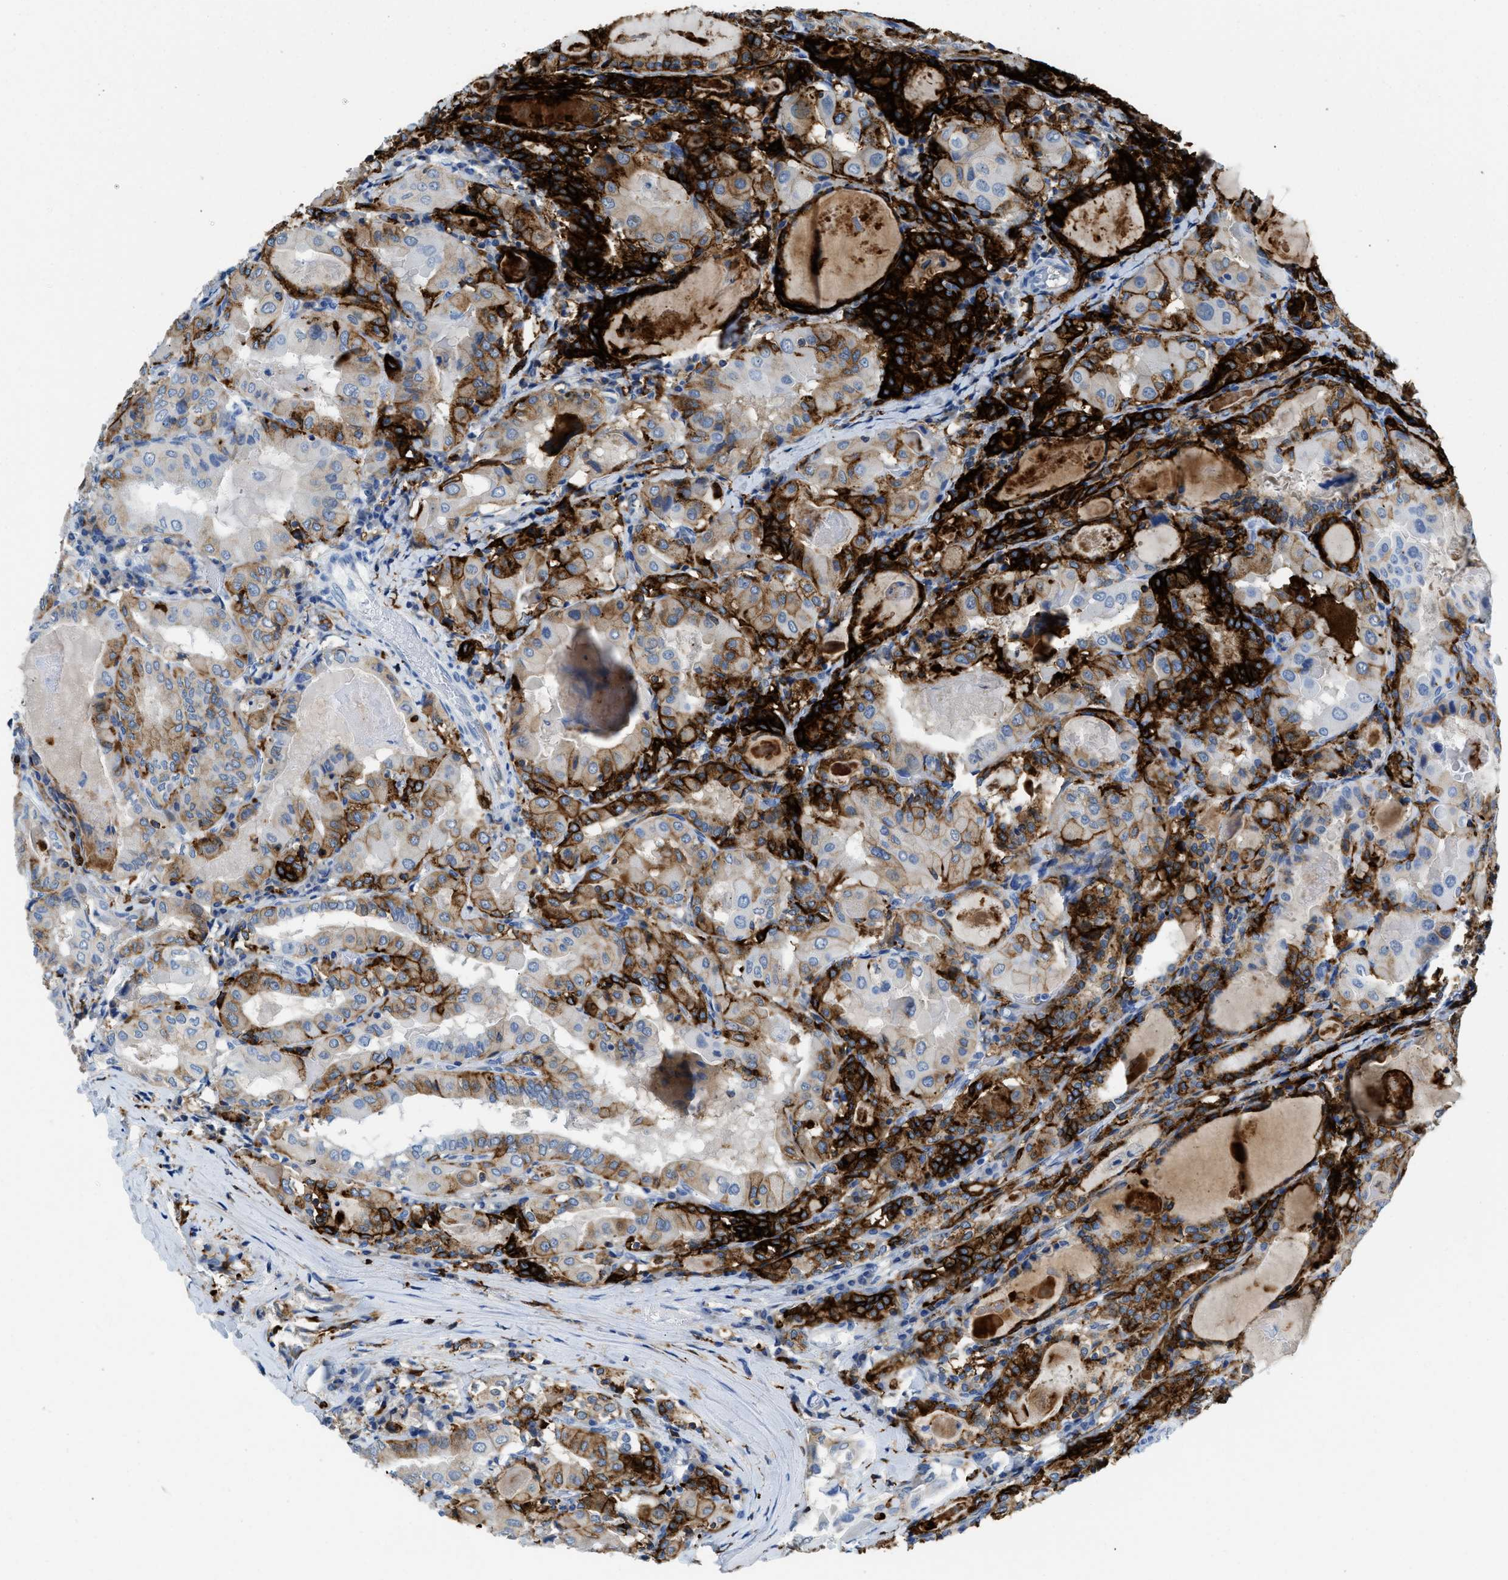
{"staining": {"intensity": "strong", "quantity": "25%-75%", "location": "cytoplasmic/membranous"}, "tissue": "thyroid cancer", "cell_type": "Tumor cells", "image_type": "cancer", "snomed": [{"axis": "morphology", "description": "Papillary adenocarcinoma, NOS"}, {"axis": "topography", "description": "Thyroid gland"}], "caption": "High-magnification brightfield microscopy of papillary adenocarcinoma (thyroid) stained with DAB (brown) and counterstained with hematoxylin (blue). tumor cells exhibit strong cytoplasmic/membranous positivity is identified in approximately25%-75% of cells. The staining is performed using DAB (3,3'-diaminobenzidine) brown chromogen to label protein expression. The nuclei are counter-stained blue using hematoxylin.", "gene": "CD226", "patient": {"sex": "female", "age": 42}}